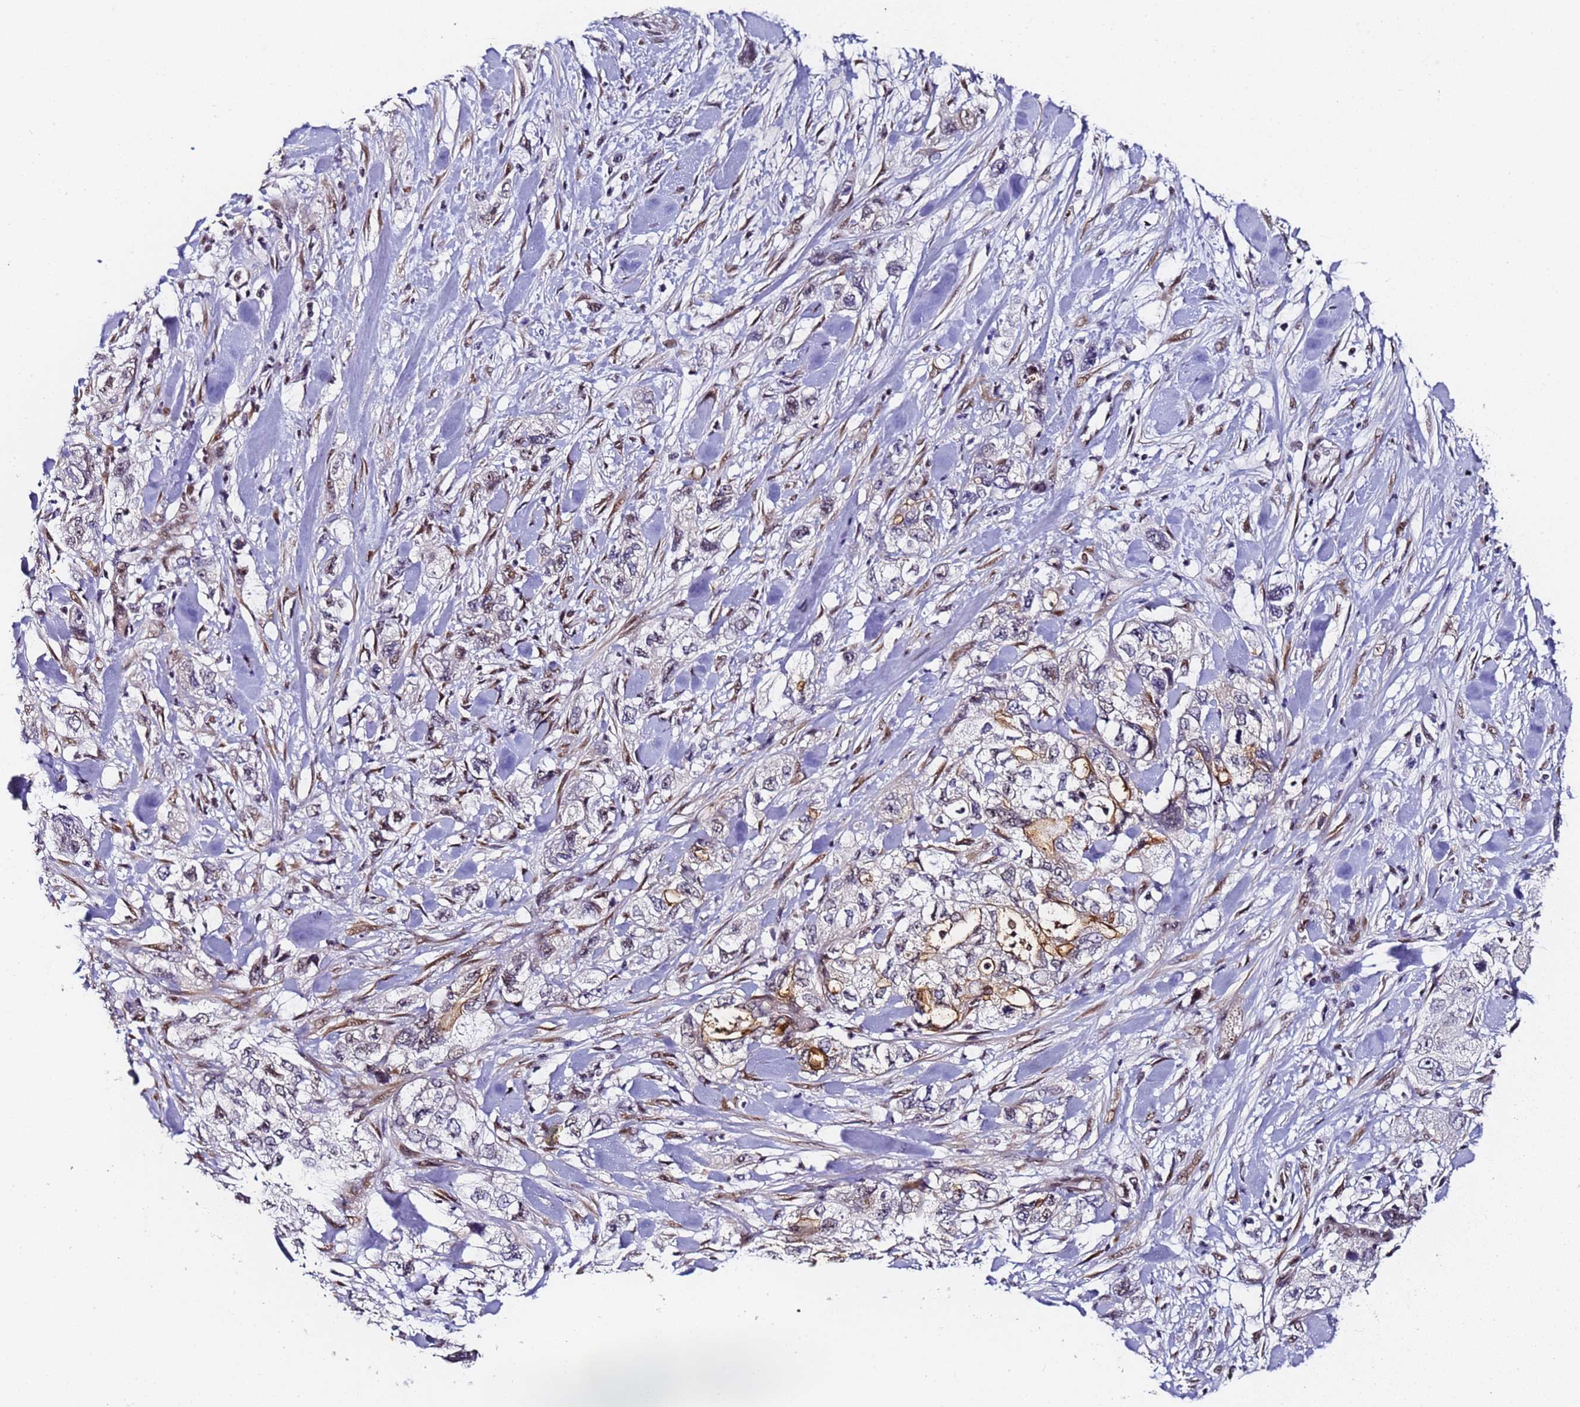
{"staining": {"intensity": "moderate", "quantity": "<25%", "location": "cytoplasmic/membranous"}, "tissue": "pancreatic cancer", "cell_type": "Tumor cells", "image_type": "cancer", "snomed": [{"axis": "morphology", "description": "Adenocarcinoma, NOS"}, {"axis": "topography", "description": "Pancreas"}], "caption": "Tumor cells demonstrate low levels of moderate cytoplasmic/membranous staining in approximately <25% of cells in human adenocarcinoma (pancreatic).", "gene": "FNBP4", "patient": {"sex": "female", "age": 73}}